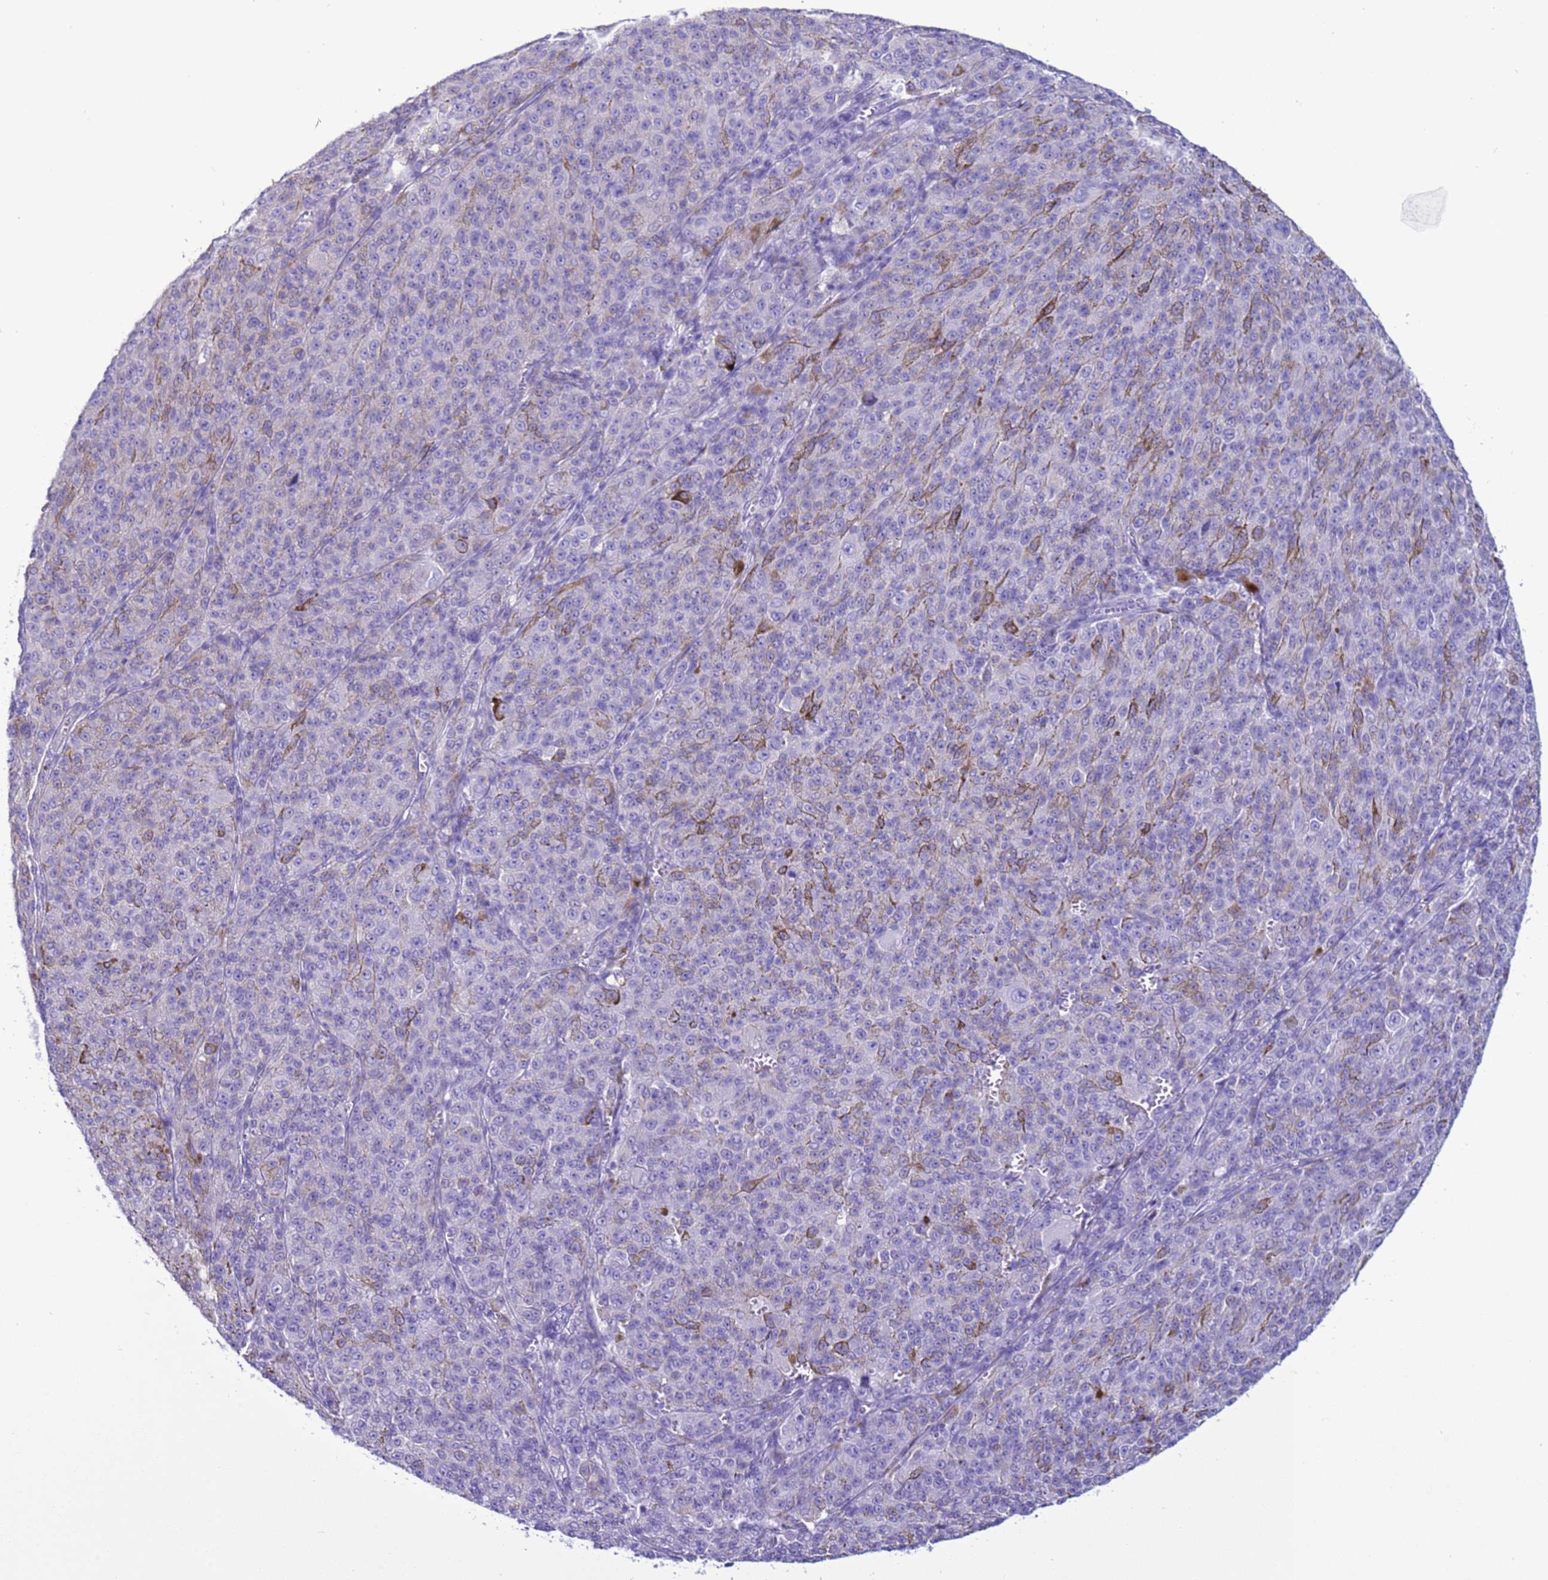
{"staining": {"intensity": "negative", "quantity": "none", "location": "none"}, "tissue": "melanoma", "cell_type": "Tumor cells", "image_type": "cancer", "snomed": [{"axis": "morphology", "description": "Malignant melanoma, NOS"}, {"axis": "topography", "description": "Skin"}], "caption": "Immunohistochemical staining of melanoma displays no significant positivity in tumor cells. (Stains: DAB (3,3'-diaminobenzidine) IHC with hematoxylin counter stain, Microscopy: brightfield microscopy at high magnification).", "gene": "CST4", "patient": {"sex": "female", "age": 52}}